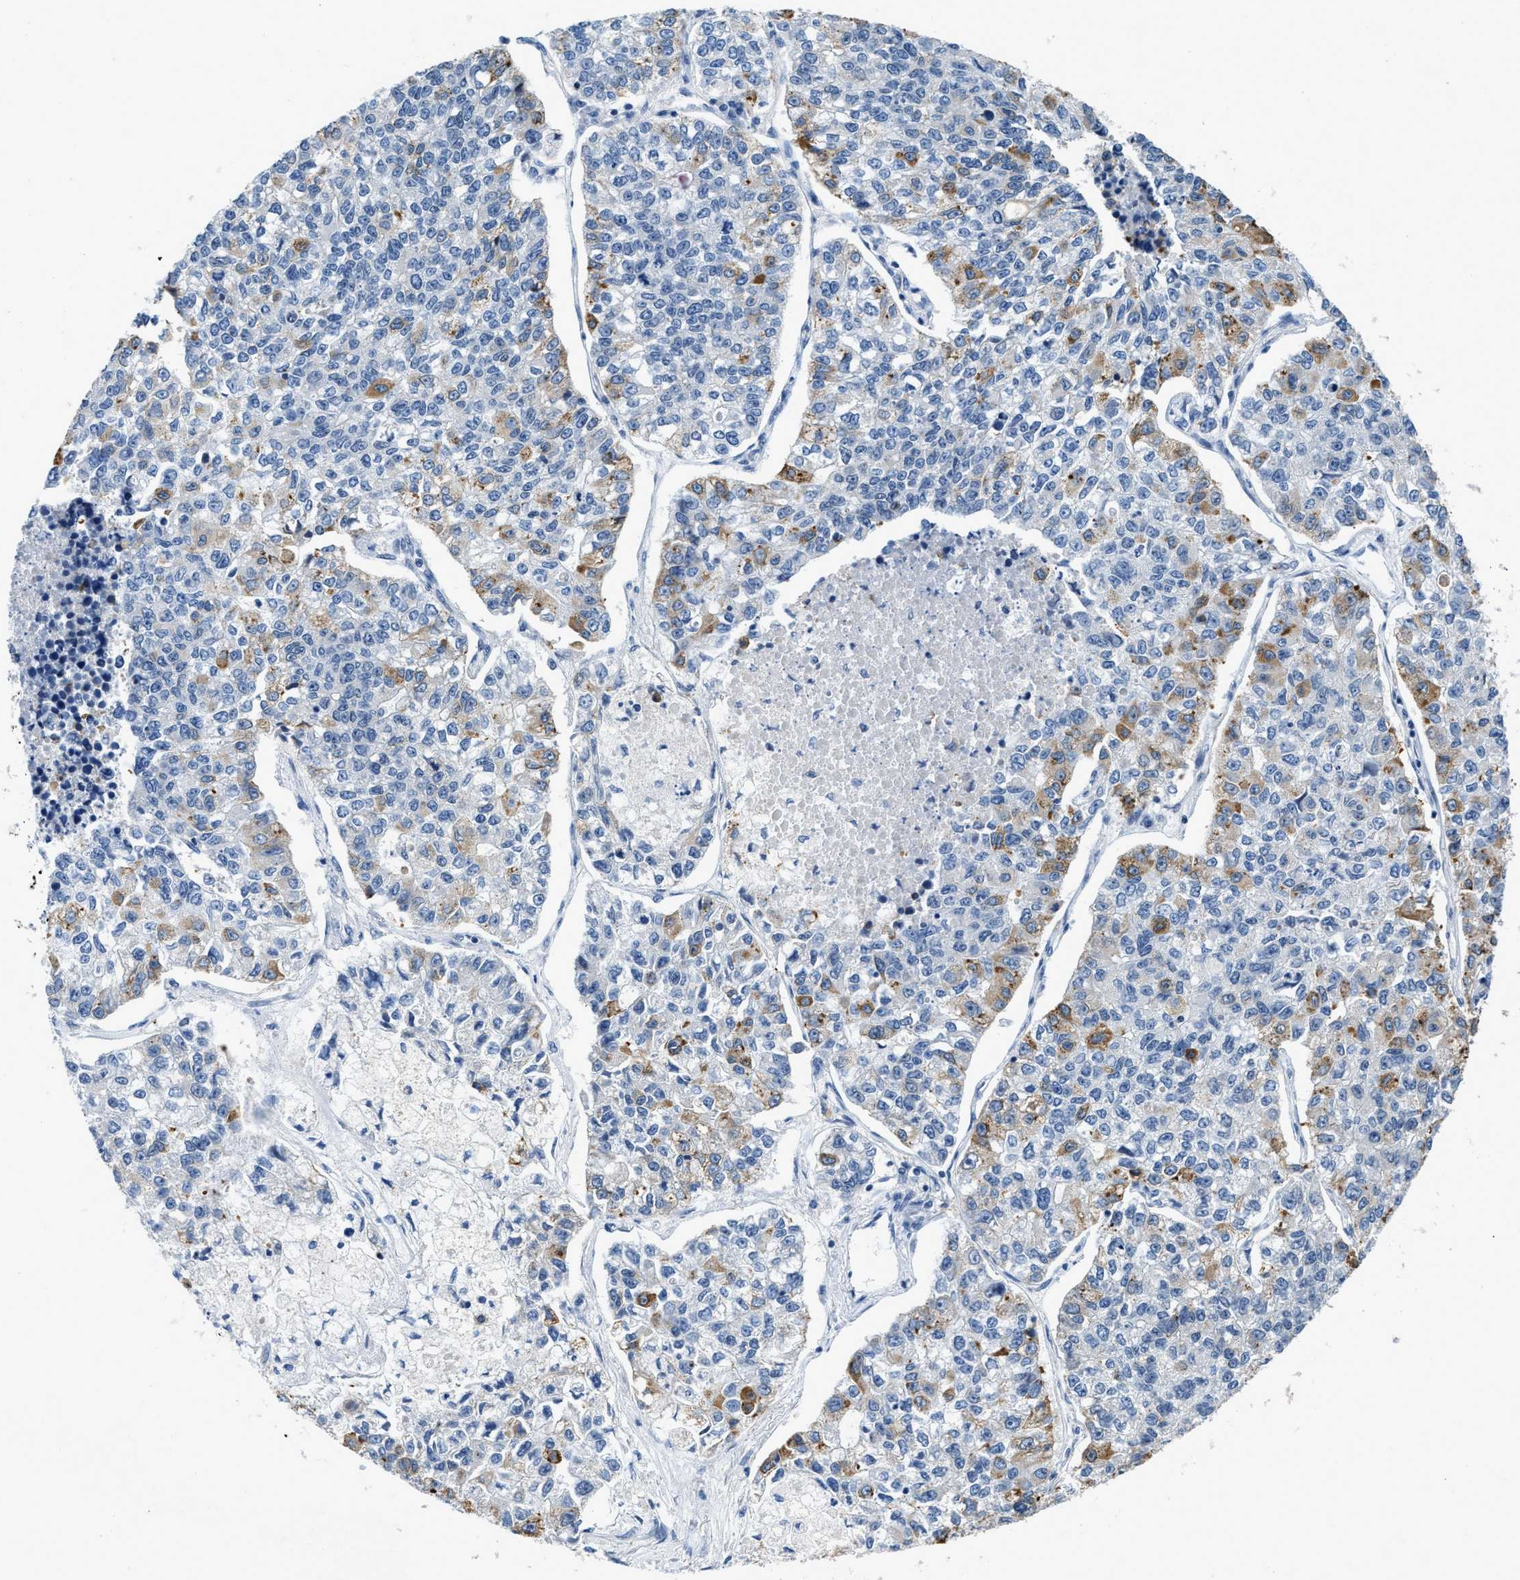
{"staining": {"intensity": "moderate", "quantity": "<25%", "location": "cytoplasmic/membranous"}, "tissue": "lung cancer", "cell_type": "Tumor cells", "image_type": "cancer", "snomed": [{"axis": "morphology", "description": "Adenocarcinoma, NOS"}, {"axis": "topography", "description": "Lung"}], "caption": "Moderate cytoplasmic/membranous staining for a protein is appreciated in approximately <25% of tumor cells of lung cancer using immunohistochemistry.", "gene": "TES", "patient": {"sex": "male", "age": 49}}